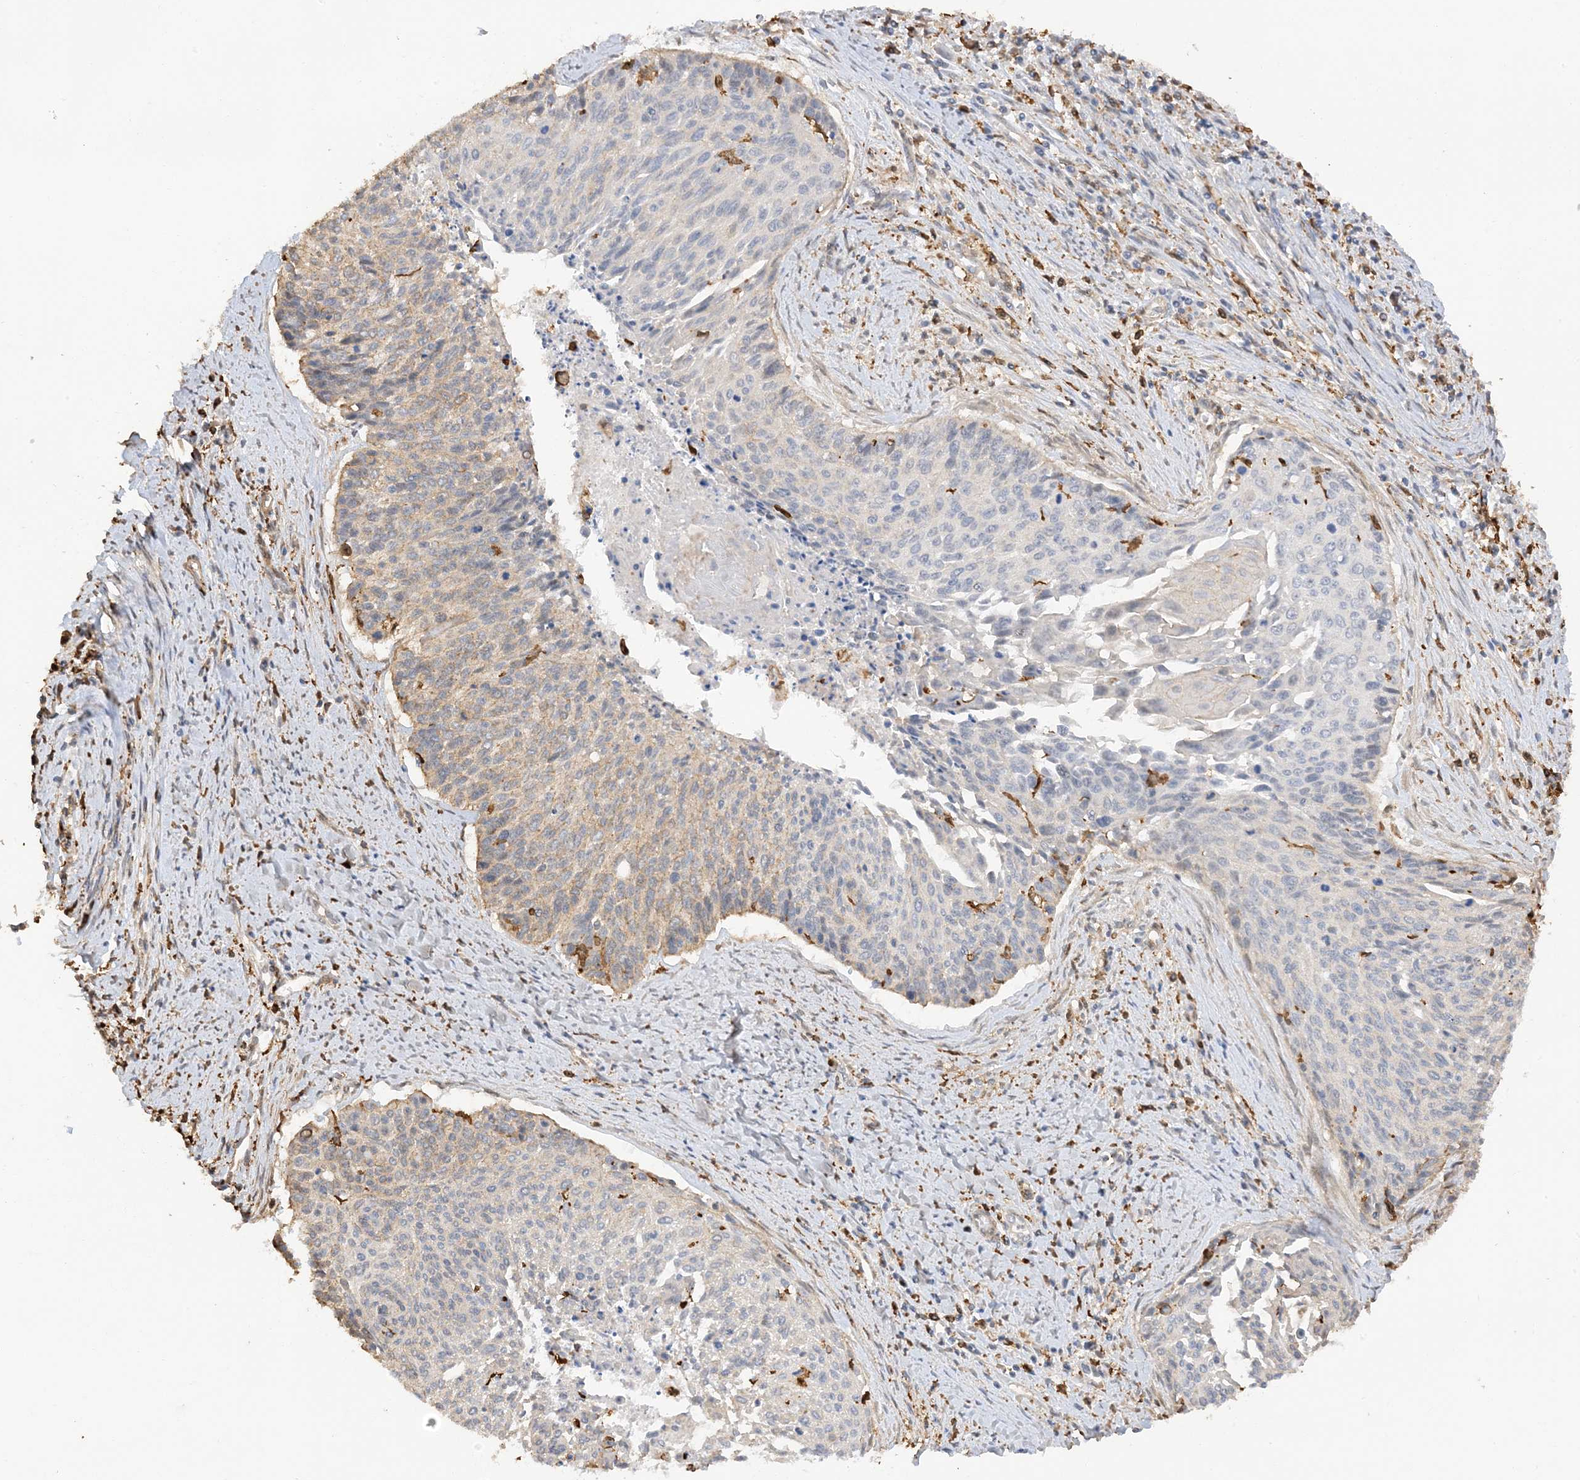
{"staining": {"intensity": "weak", "quantity": "25%-75%", "location": "cytoplasmic/membranous"}, "tissue": "cervical cancer", "cell_type": "Tumor cells", "image_type": "cancer", "snomed": [{"axis": "morphology", "description": "Squamous cell carcinoma, NOS"}, {"axis": "topography", "description": "Cervix"}], "caption": "The immunohistochemical stain shows weak cytoplasmic/membranous expression in tumor cells of cervical cancer (squamous cell carcinoma) tissue.", "gene": "PHACTR2", "patient": {"sex": "female", "age": 55}}